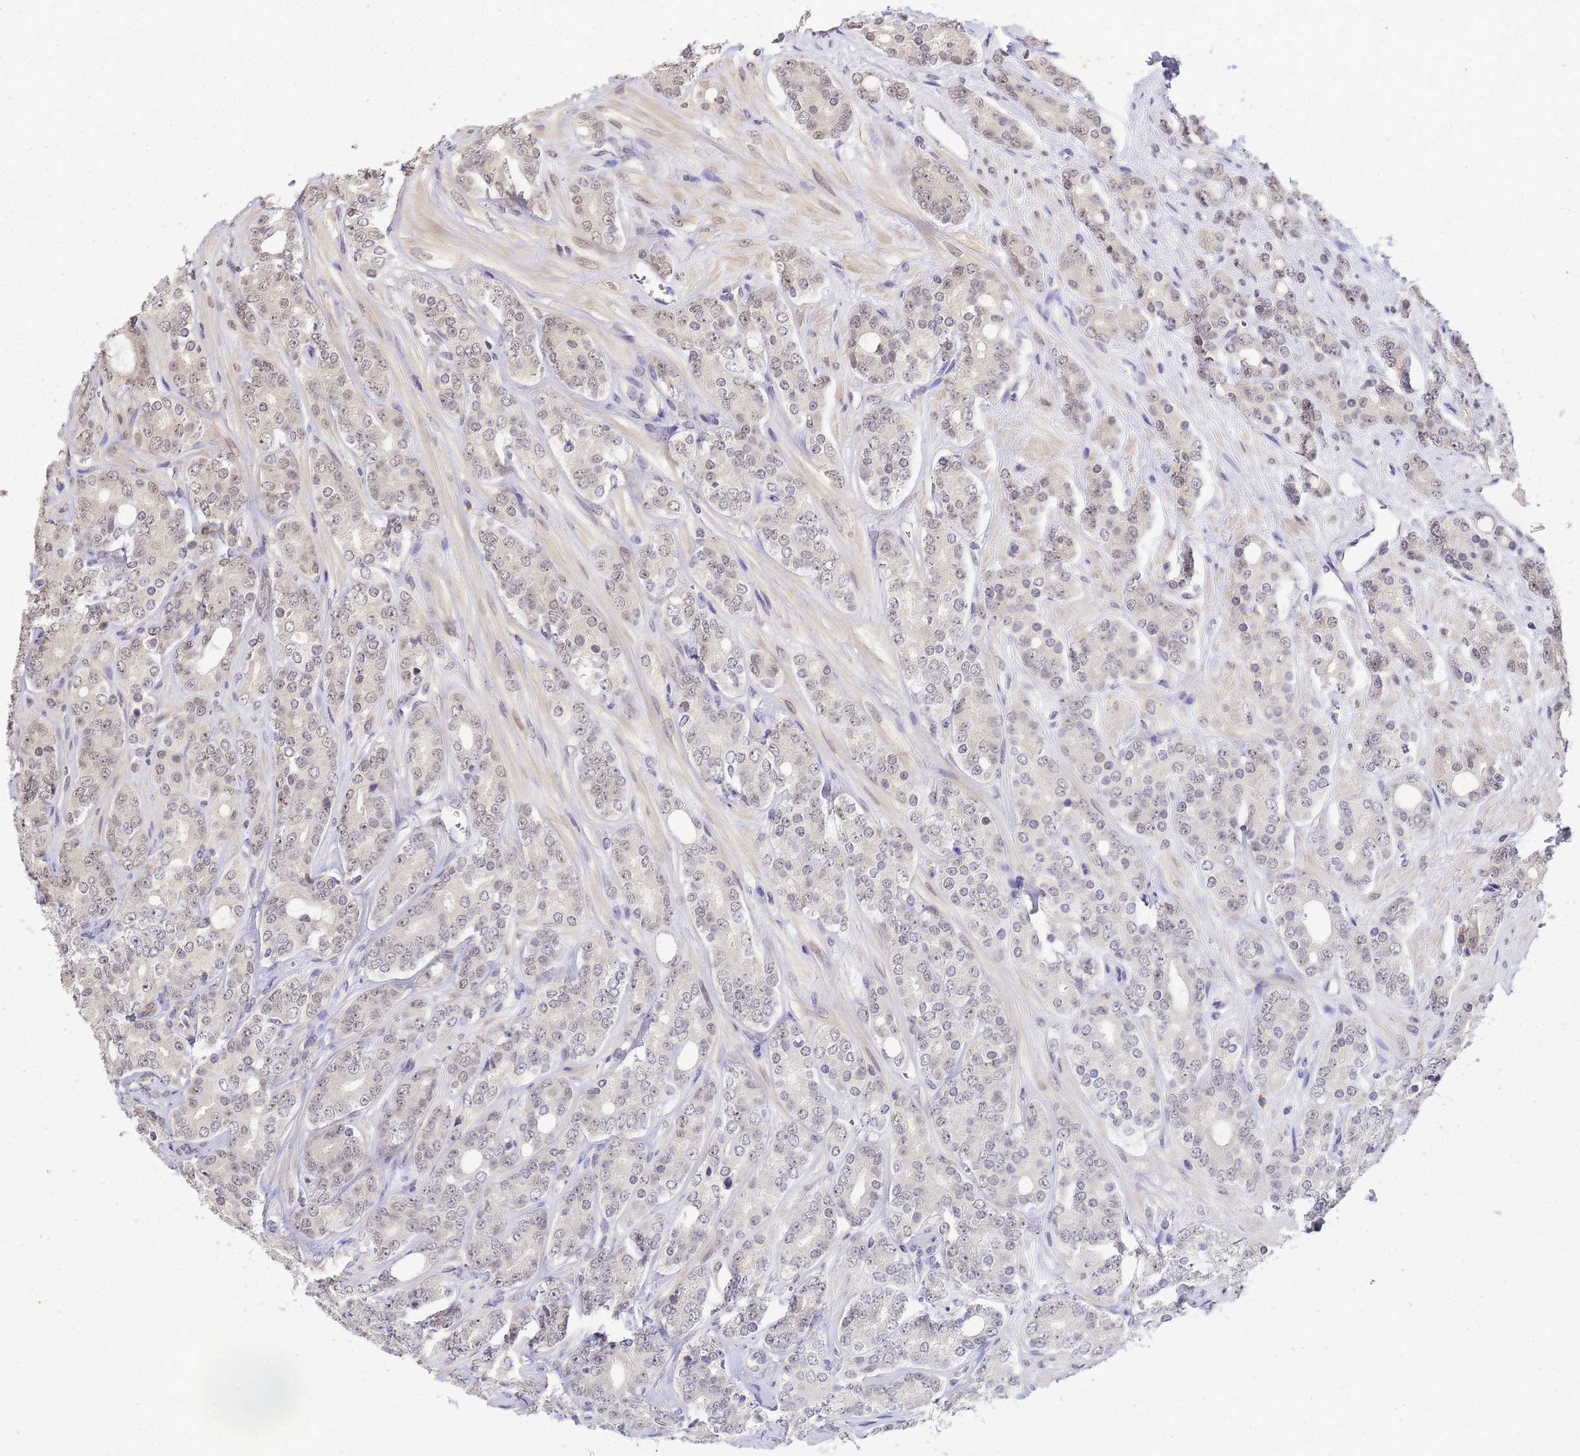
{"staining": {"intensity": "weak", "quantity": "<25%", "location": "nuclear"}, "tissue": "prostate cancer", "cell_type": "Tumor cells", "image_type": "cancer", "snomed": [{"axis": "morphology", "description": "Adenocarcinoma, High grade"}, {"axis": "topography", "description": "Prostate"}], "caption": "A micrograph of prostate high-grade adenocarcinoma stained for a protein demonstrates no brown staining in tumor cells.", "gene": "MYL7", "patient": {"sex": "male", "age": 62}}